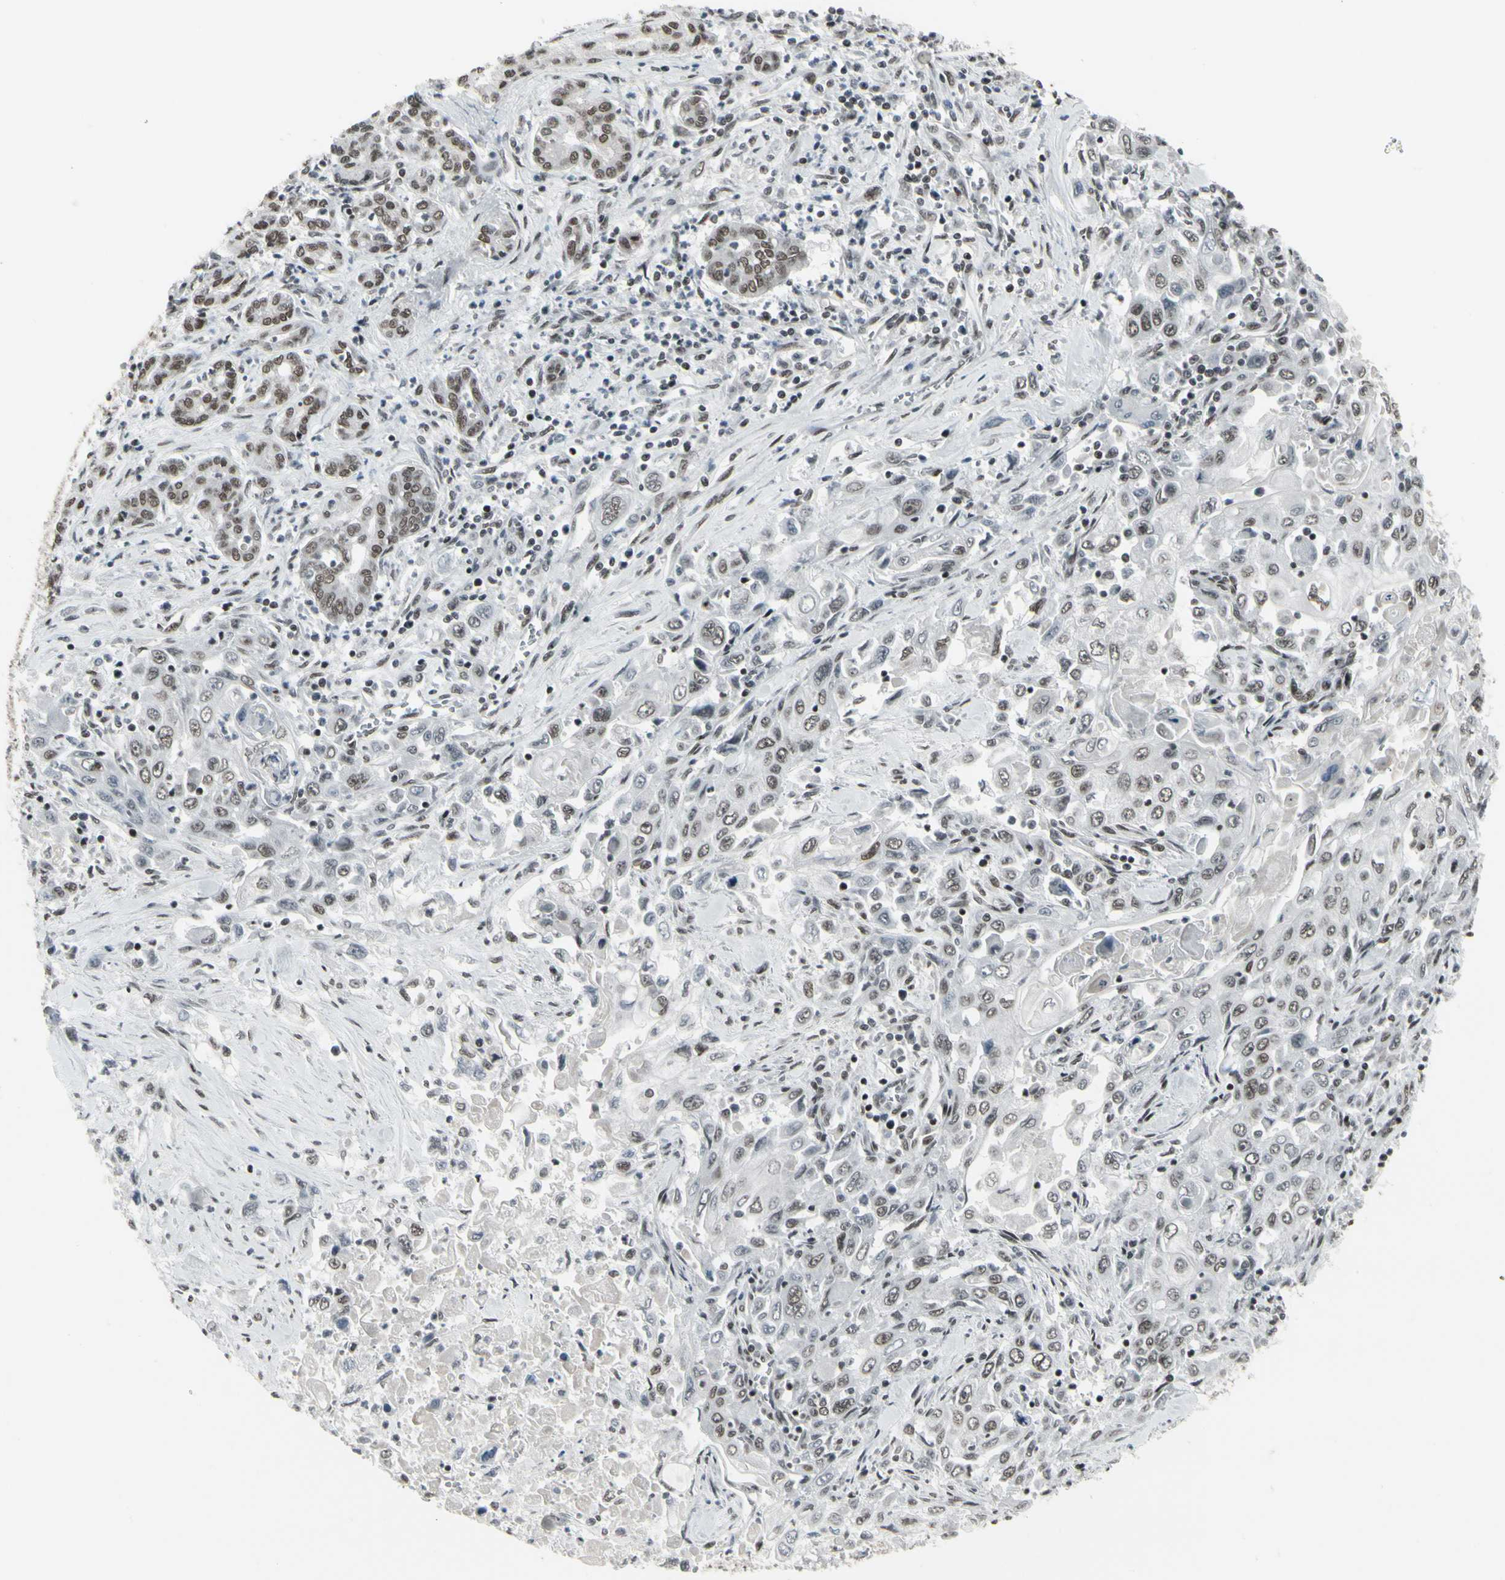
{"staining": {"intensity": "moderate", "quantity": ">75%", "location": "nuclear"}, "tissue": "pancreatic cancer", "cell_type": "Tumor cells", "image_type": "cancer", "snomed": [{"axis": "morphology", "description": "Adenocarcinoma, NOS"}, {"axis": "topography", "description": "Pancreas"}], "caption": "An image of pancreatic adenocarcinoma stained for a protein demonstrates moderate nuclear brown staining in tumor cells.", "gene": "HMG20A", "patient": {"sex": "male", "age": 70}}